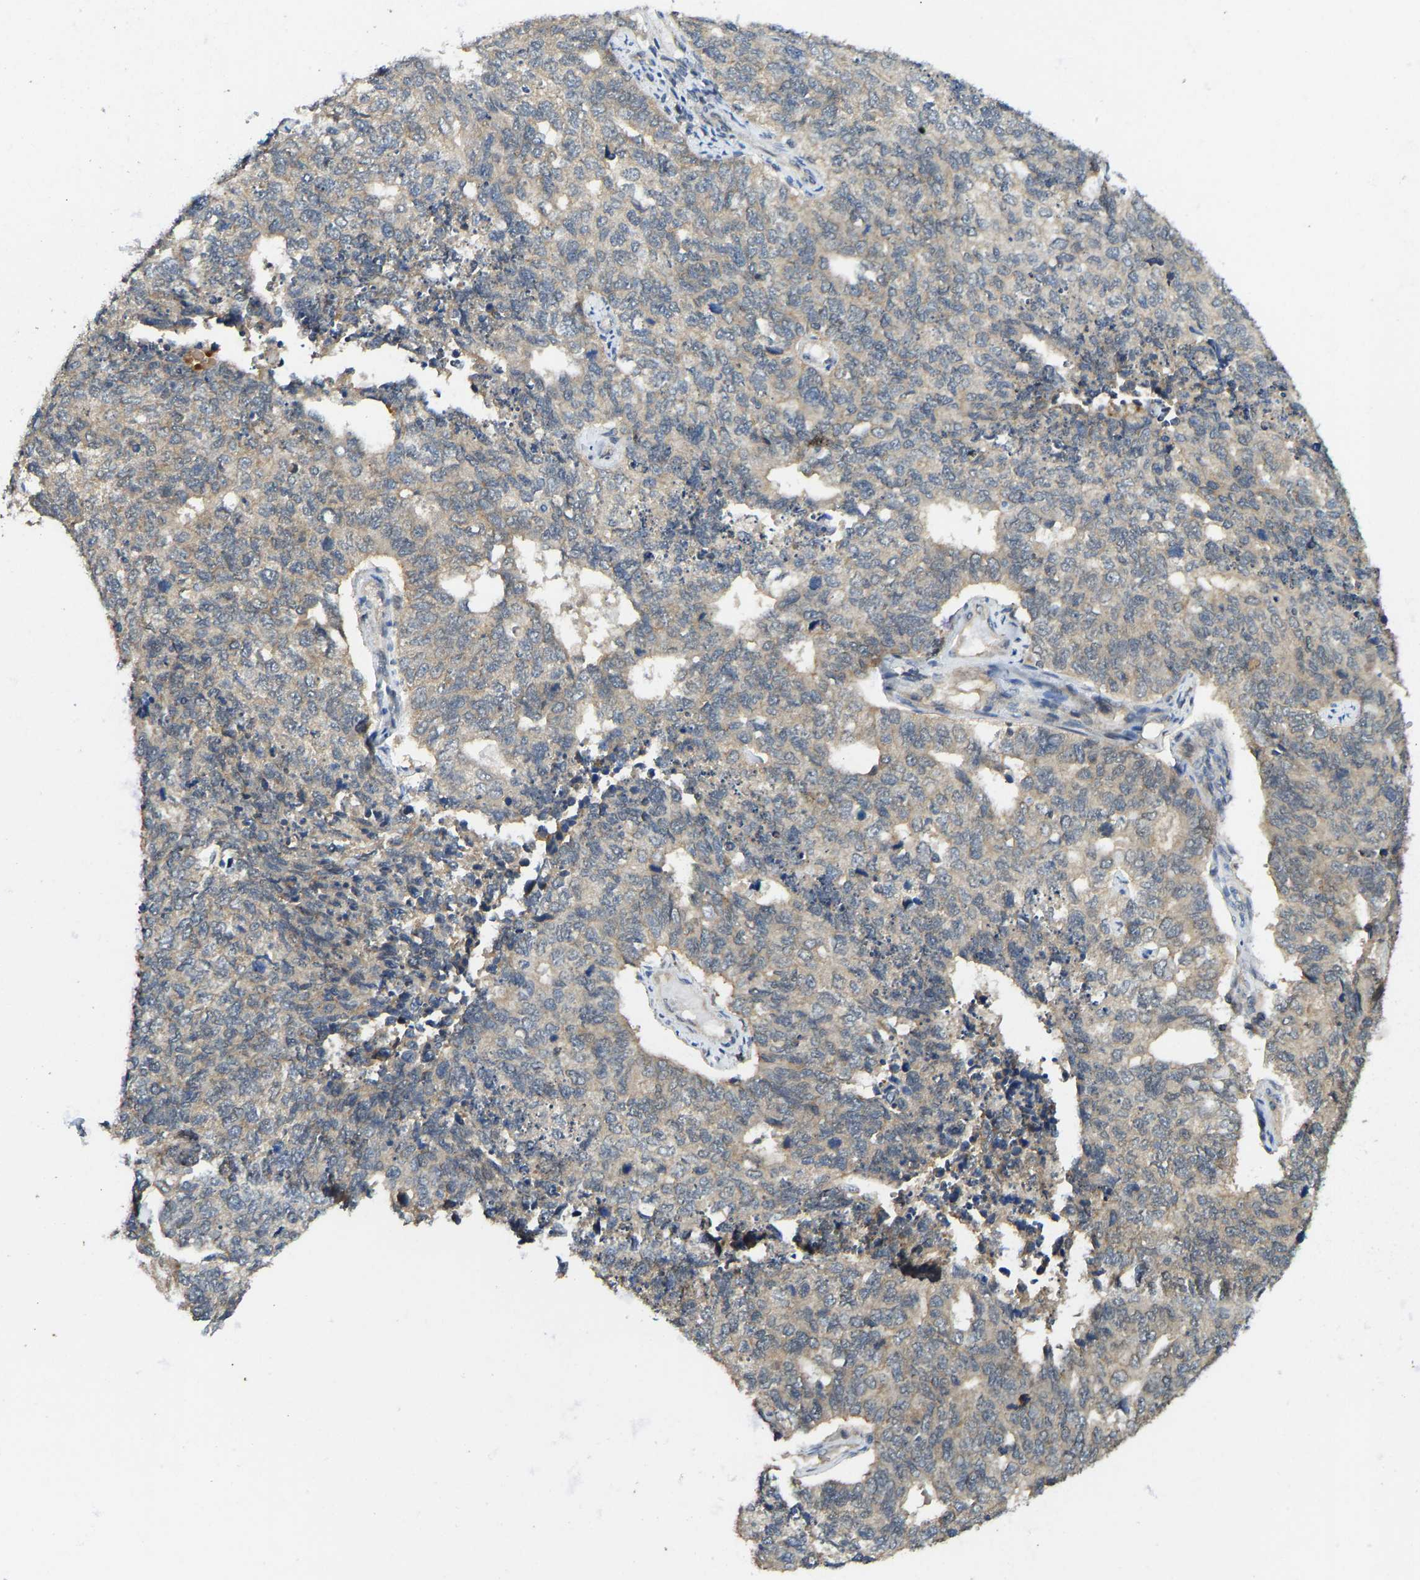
{"staining": {"intensity": "moderate", "quantity": "<25%", "location": "cytoplasmic/membranous"}, "tissue": "cervical cancer", "cell_type": "Tumor cells", "image_type": "cancer", "snomed": [{"axis": "morphology", "description": "Squamous cell carcinoma, NOS"}, {"axis": "topography", "description": "Cervix"}], "caption": "Immunohistochemical staining of human cervical cancer demonstrates moderate cytoplasmic/membranous protein expression in approximately <25% of tumor cells.", "gene": "NDRG3", "patient": {"sex": "female", "age": 63}}